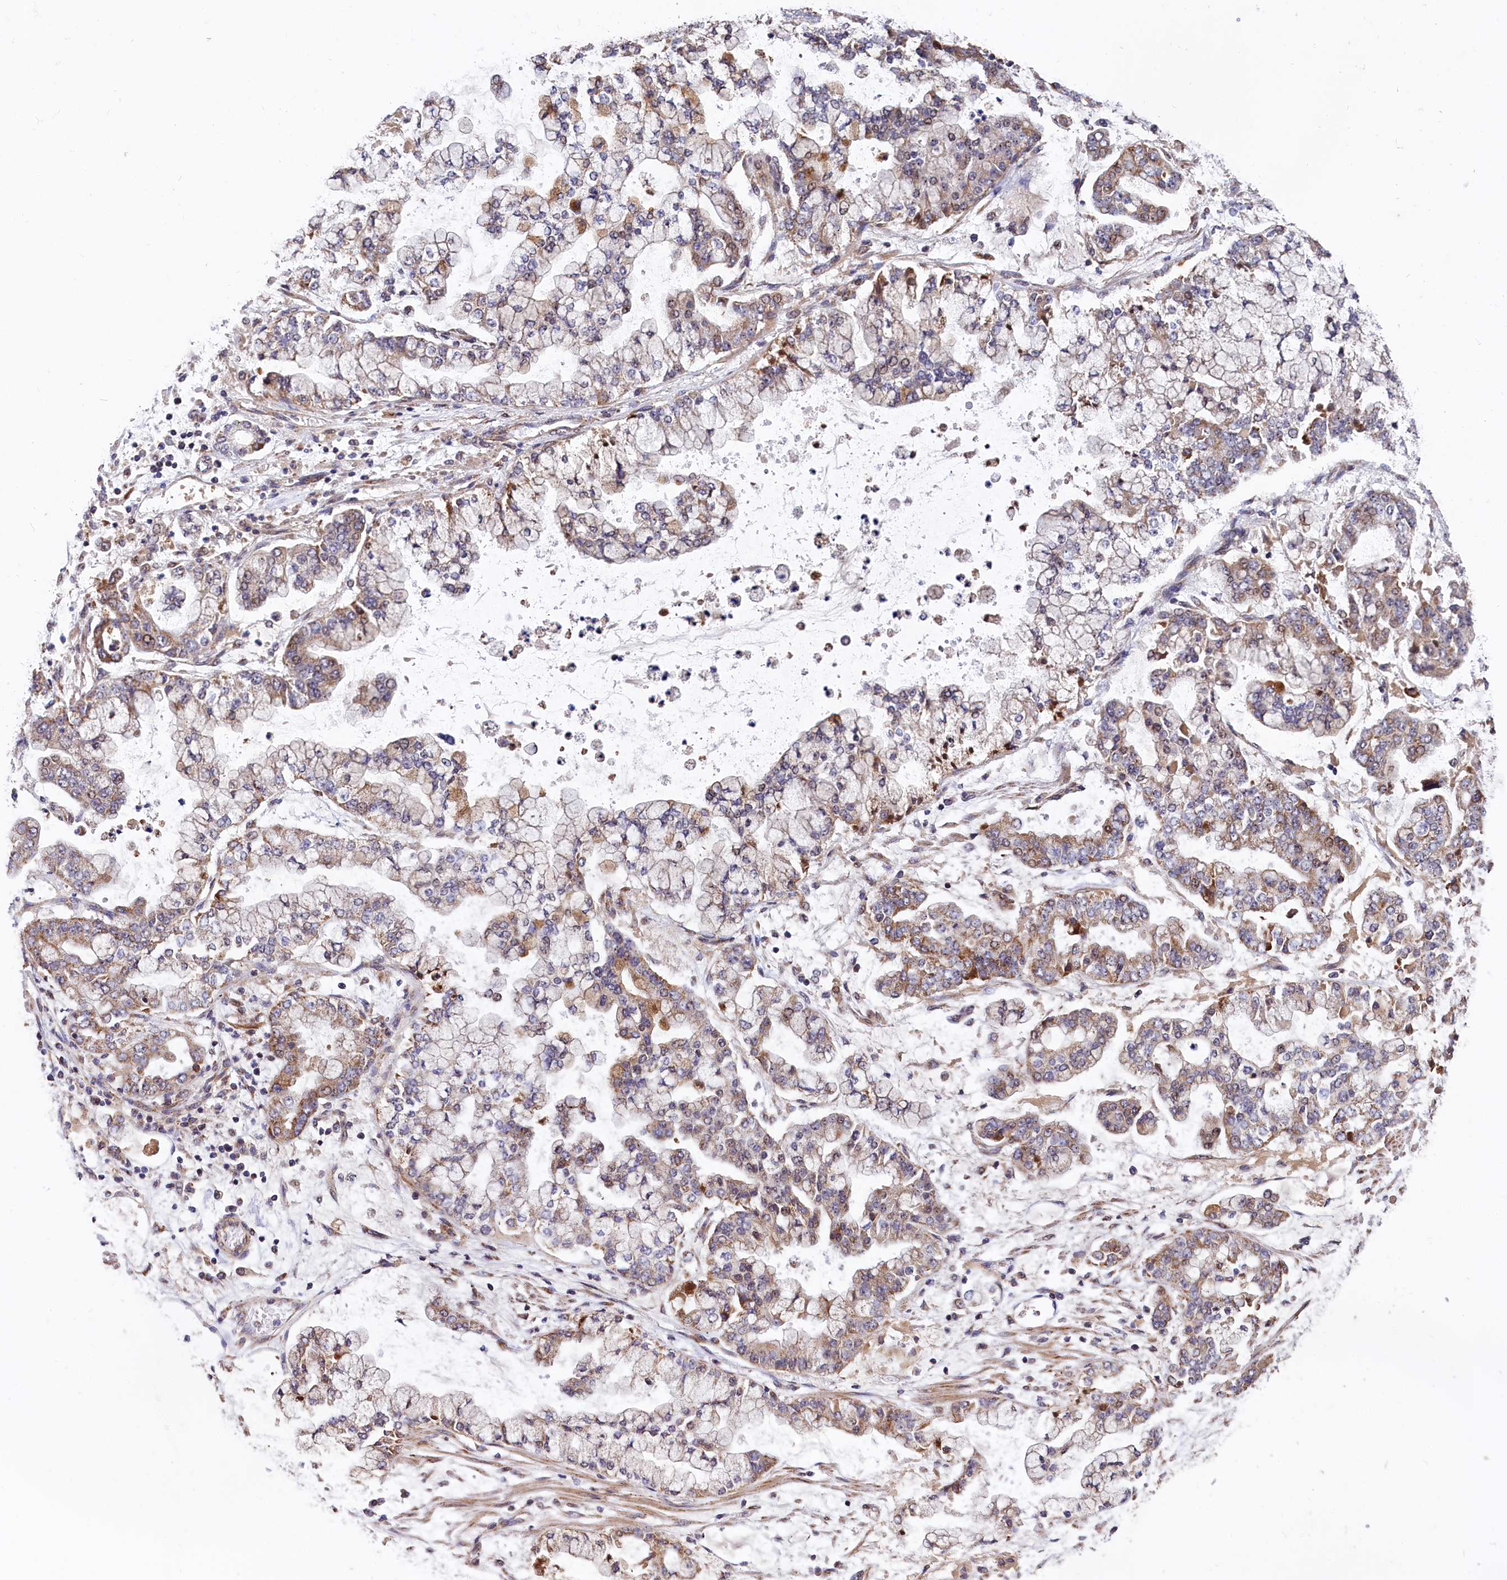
{"staining": {"intensity": "moderate", "quantity": "25%-75%", "location": "cytoplasmic/membranous"}, "tissue": "stomach cancer", "cell_type": "Tumor cells", "image_type": "cancer", "snomed": [{"axis": "morphology", "description": "Normal tissue, NOS"}, {"axis": "morphology", "description": "Adenocarcinoma, NOS"}, {"axis": "topography", "description": "Stomach, upper"}, {"axis": "topography", "description": "Stomach"}], "caption": "A micrograph of stomach cancer (adenocarcinoma) stained for a protein demonstrates moderate cytoplasmic/membranous brown staining in tumor cells.", "gene": "SPRYD3", "patient": {"sex": "male", "age": 76}}